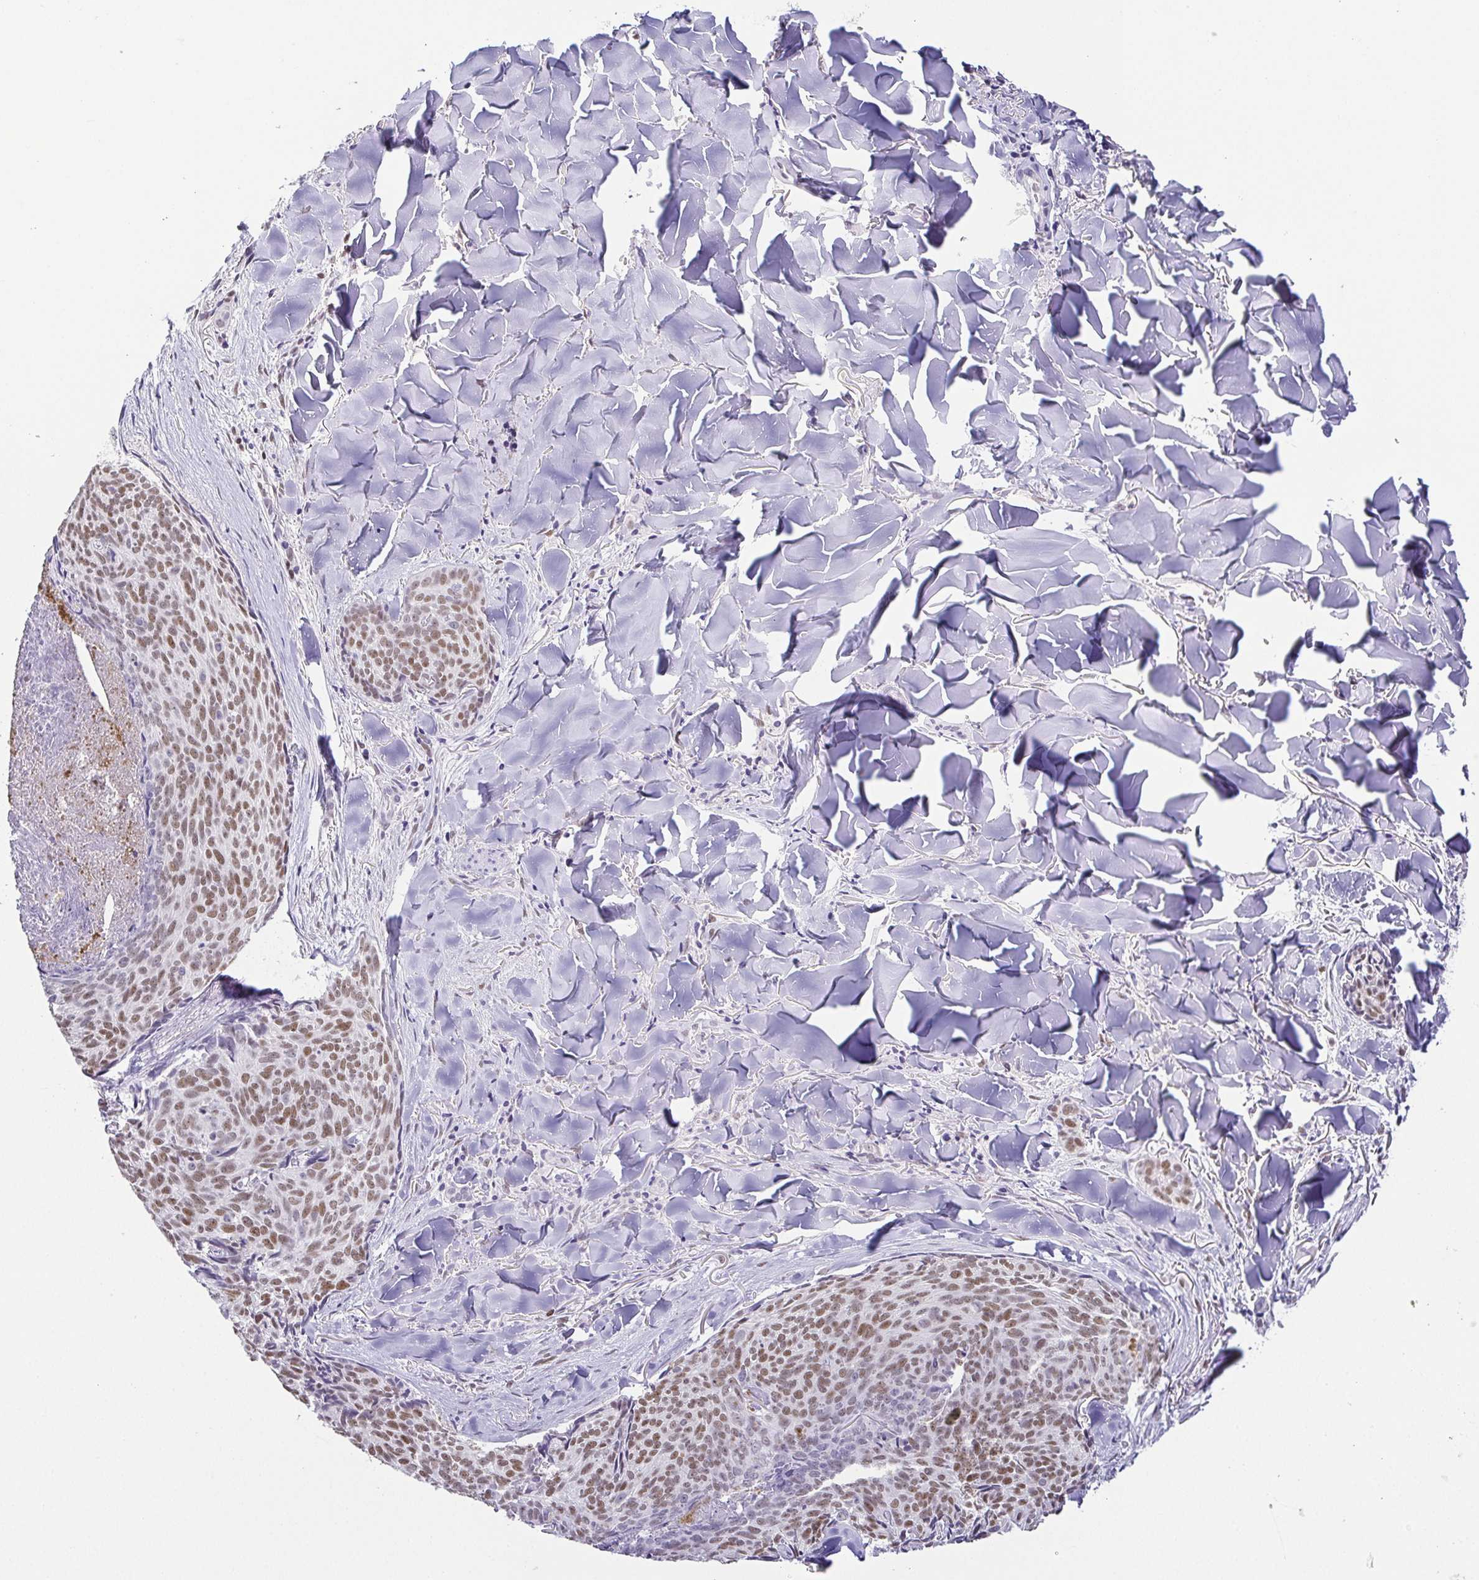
{"staining": {"intensity": "moderate", "quantity": "25%-75%", "location": "nuclear"}, "tissue": "skin cancer", "cell_type": "Tumor cells", "image_type": "cancer", "snomed": [{"axis": "morphology", "description": "Basal cell carcinoma"}, {"axis": "topography", "description": "Skin"}], "caption": "The immunohistochemical stain highlights moderate nuclear positivity in tumor cells of skin cancer tissue.", "gene": "TCF3", "patient": {"sex": "female", "age": 82}}